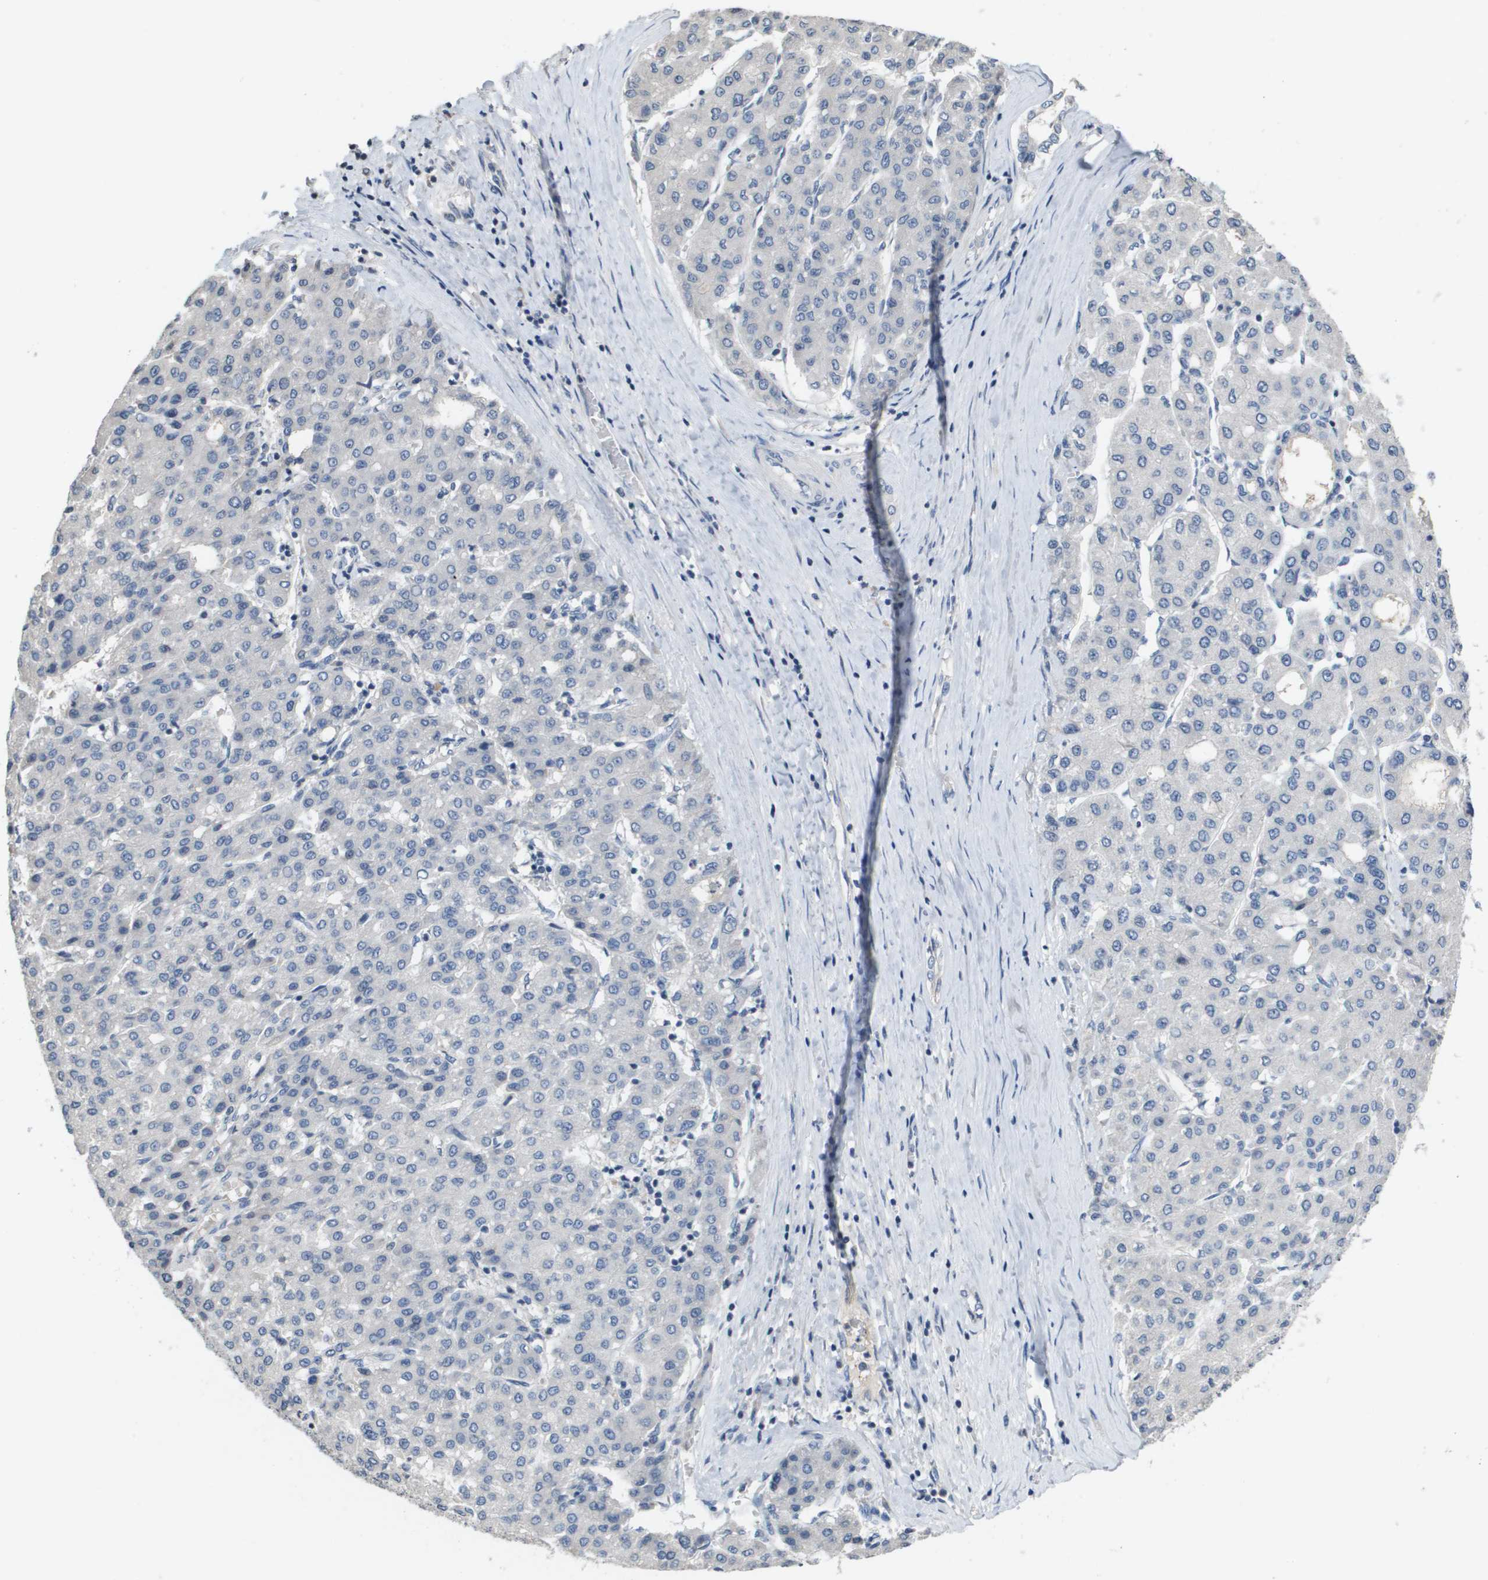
{"staining": {"intensity": "negative", "quantity": "none", "location": "none"}, "tissue": "liver cancer", "cell_type": "Tumor cells", "image_type": "cancer", "snomed": [{"axis": "morphology", "description": "Carcinoma, Hepatocellular, NOS"}, {"axis": "topography", "description": "Liver"}], "caption": "A high-resolution photomicrograph shows immunohistochemistry staining of liver cancer, which displays no significant expression in tumor cells.", "gene": "CAPN11", "patient": {"sex": "male", "age": 65}}